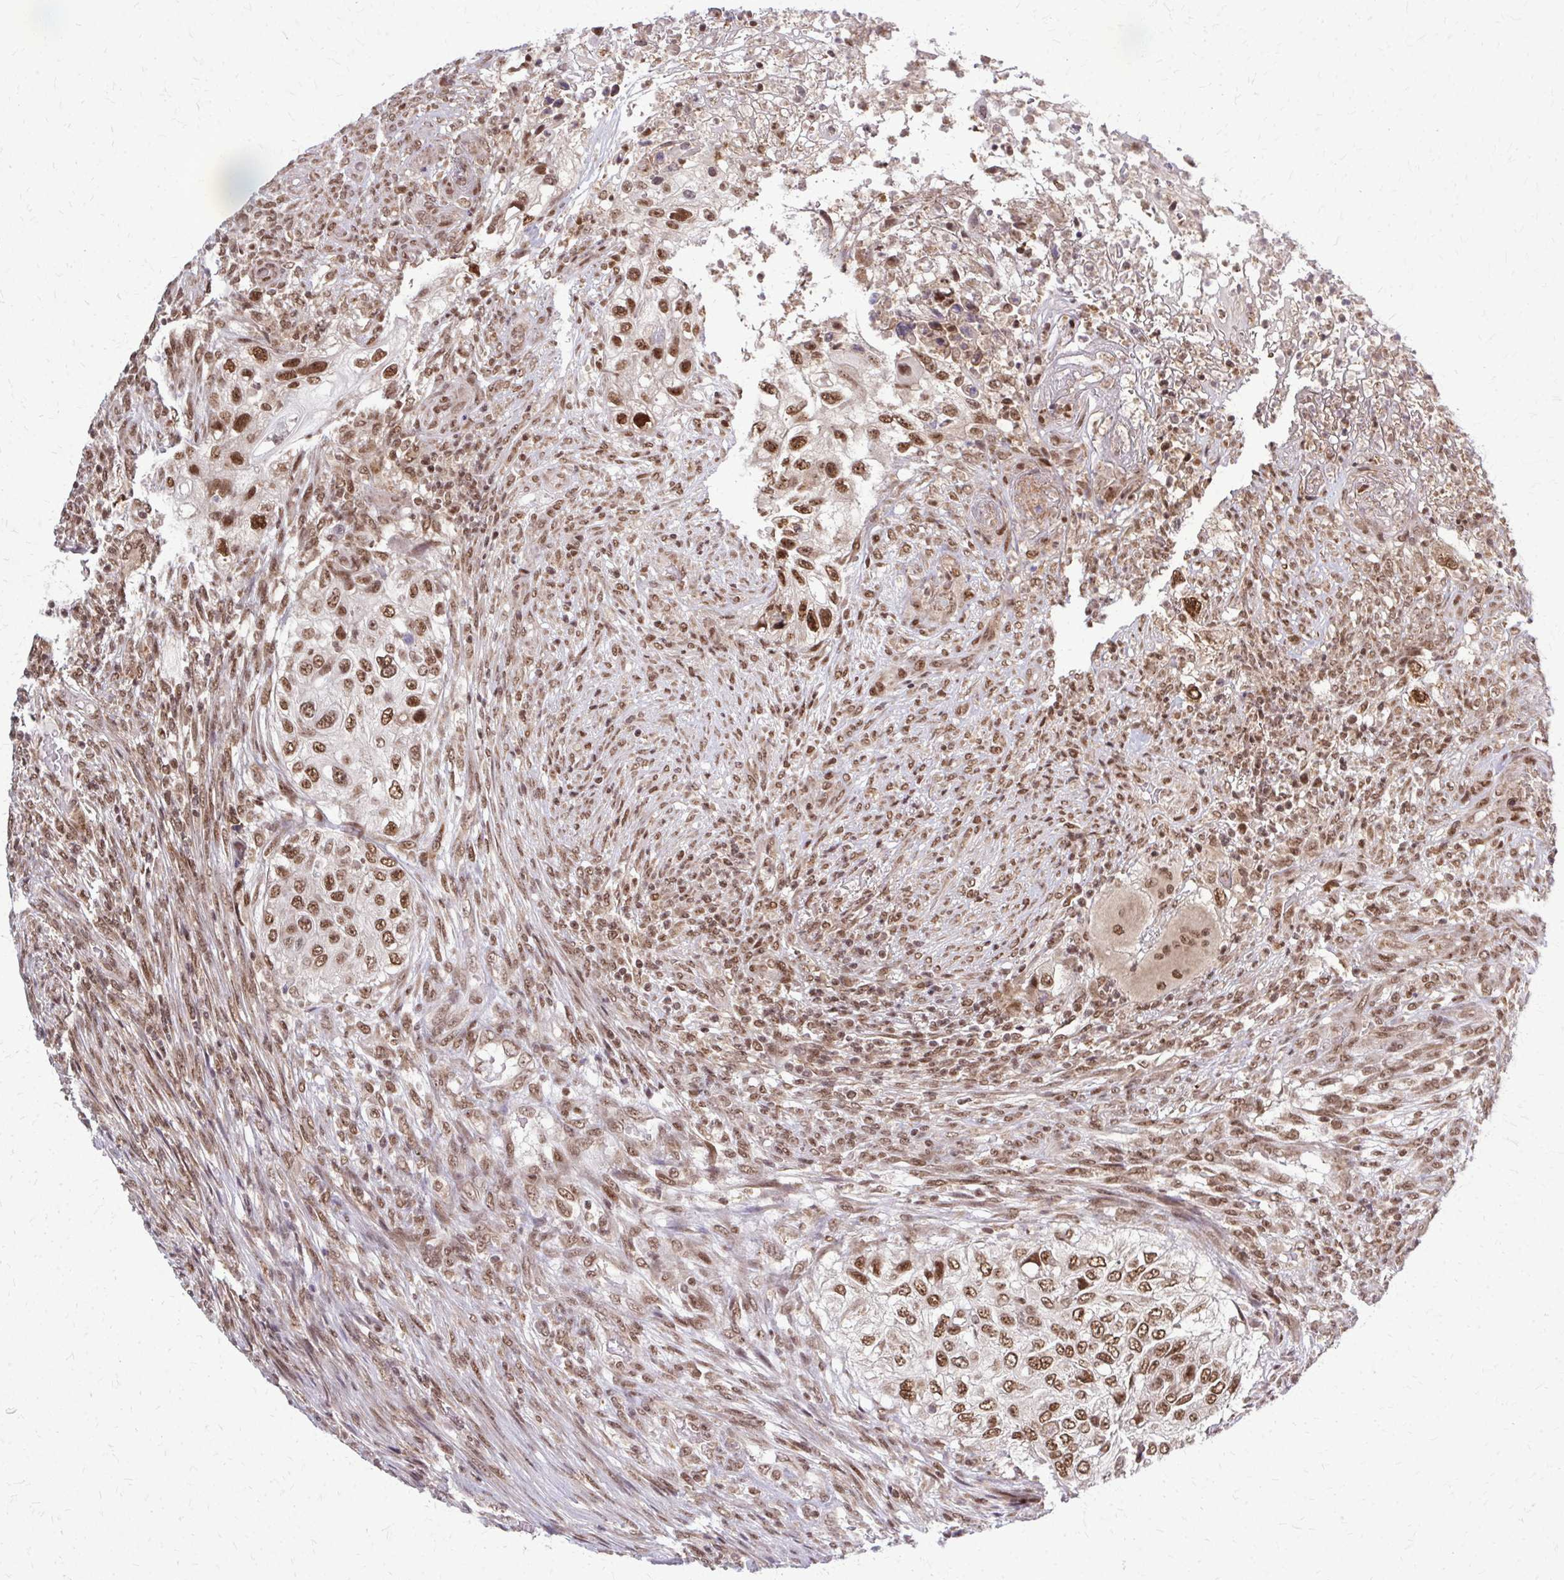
{"staining": {"intensity": "moderate", "quantity": ">75%", "location": "nuclear"}, "tissue": "urothelial cancer", "cell_type": "Tumor cells", "image_type": "cancer", "snomed": [{"axis": "morphology", "description": "Urothelial carcinoma, High grade"}, {"axis": "topography", "description": "Urinary bladder"}], "caption": "Urothelial carcinoma (high-grade) stained with DAB (3,3'-diaminobenzidine) immunohistochemistry (IHC) reveals medium levels of moderate nuclear positivity in about >75% of tumor cells. Immunohistochemistry (ihc) stains the protein in brown and the nuclei are stained blue.", "gene": "HDAC3", "patient": {"sex": "female", "age": 60}}